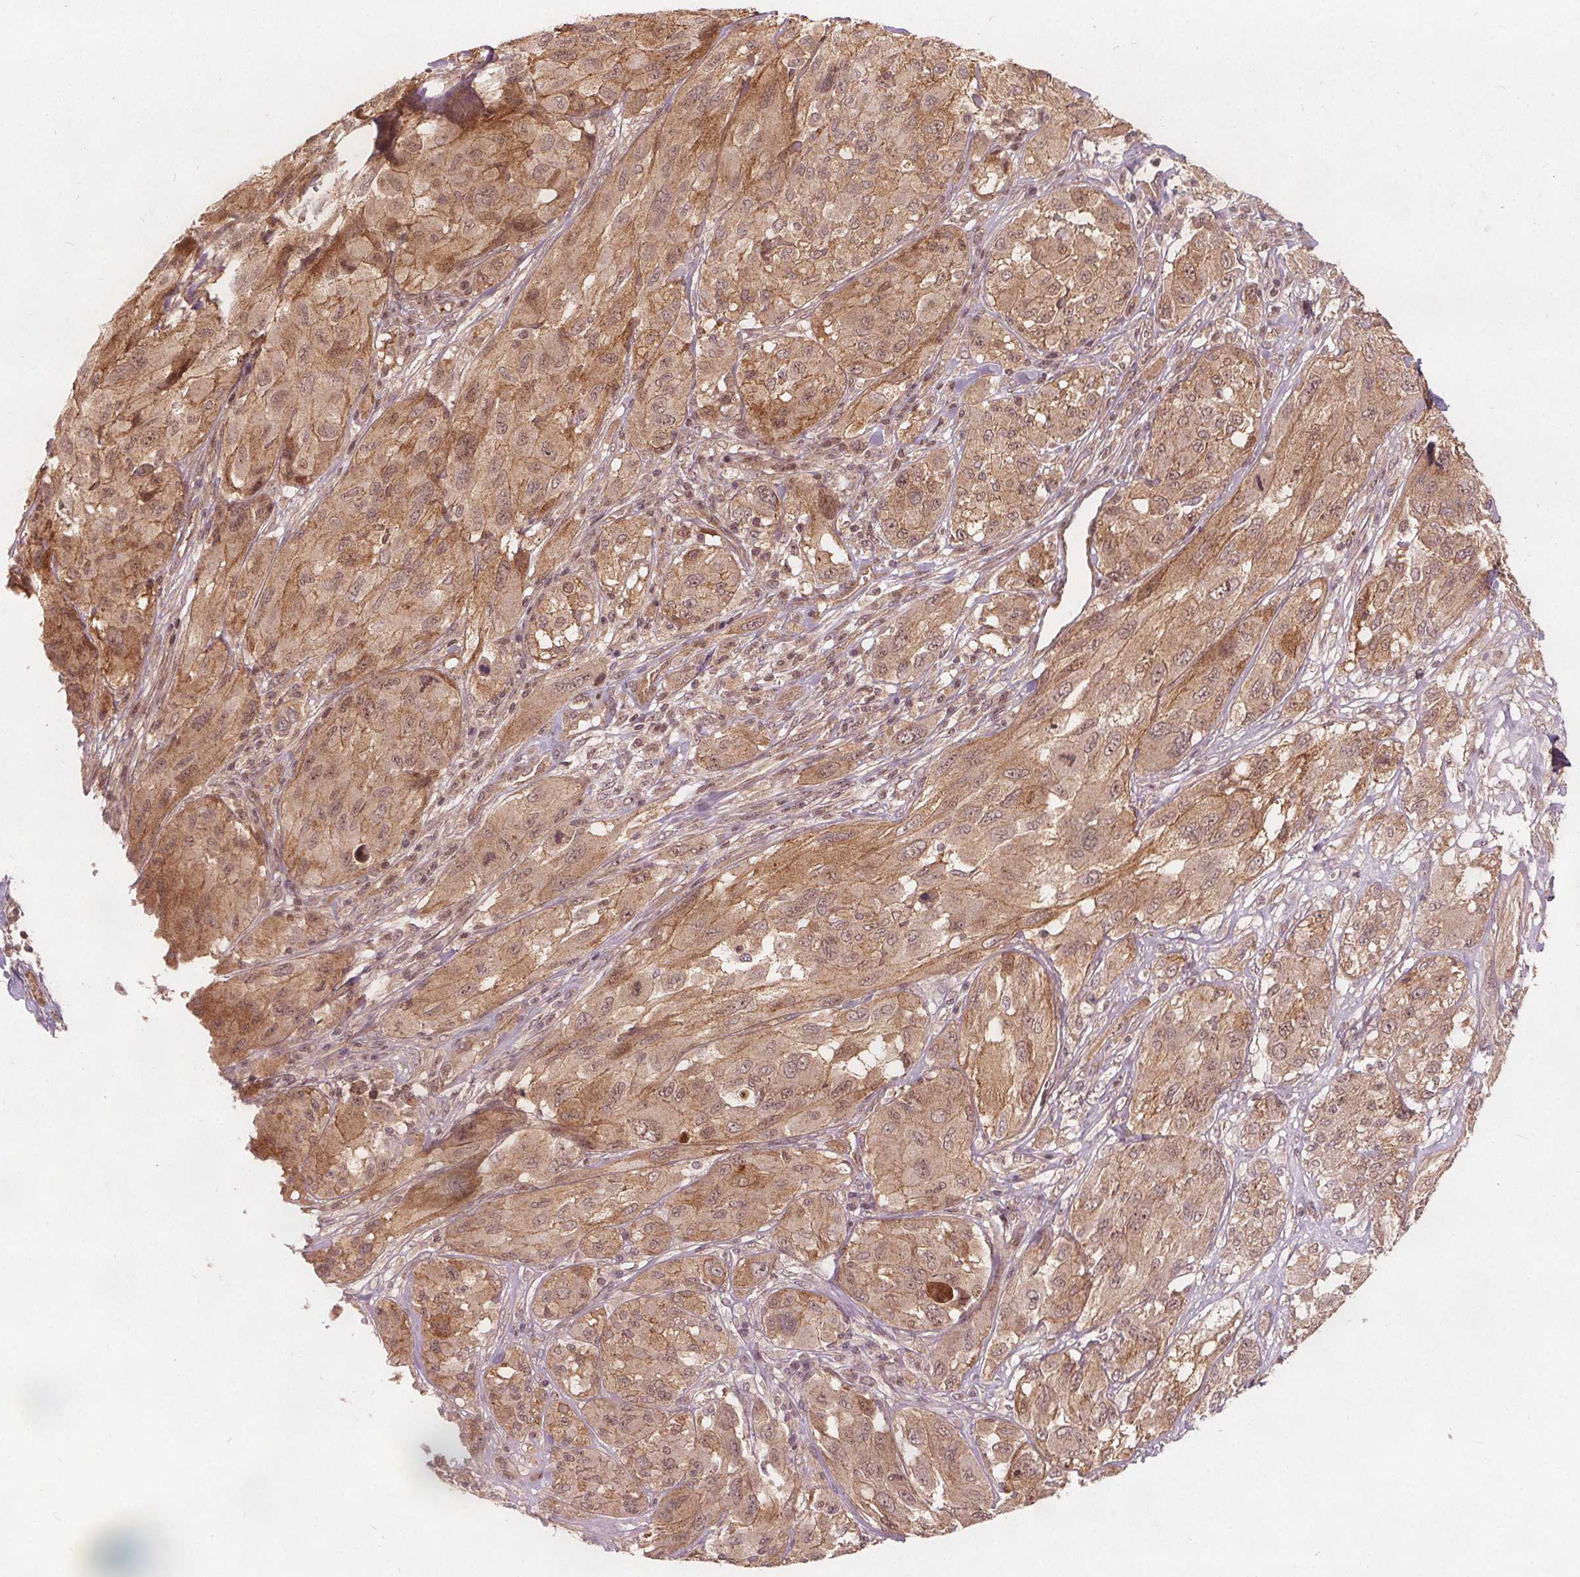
{"staining": {"intensity": "moderate", "quantity": ">75%", "location": "cytoplasmic/membranous,nuclear"}, "tissue": "melanoma", "cell_type": "Tumor cells", "image_type": "cancer", "snomed": [{"axis": "morphology", "description": "Malignant melanoma, NOS"}, {"axis": "topography", "description": "Skin"}], "caption": "Melanoma stained for a protein reveals moderate cytoplasmic/membranous and nuclear positivity in tumor cells.", "gene": "PPP1CB", "patient": {"sex": "female", "age": 91}}